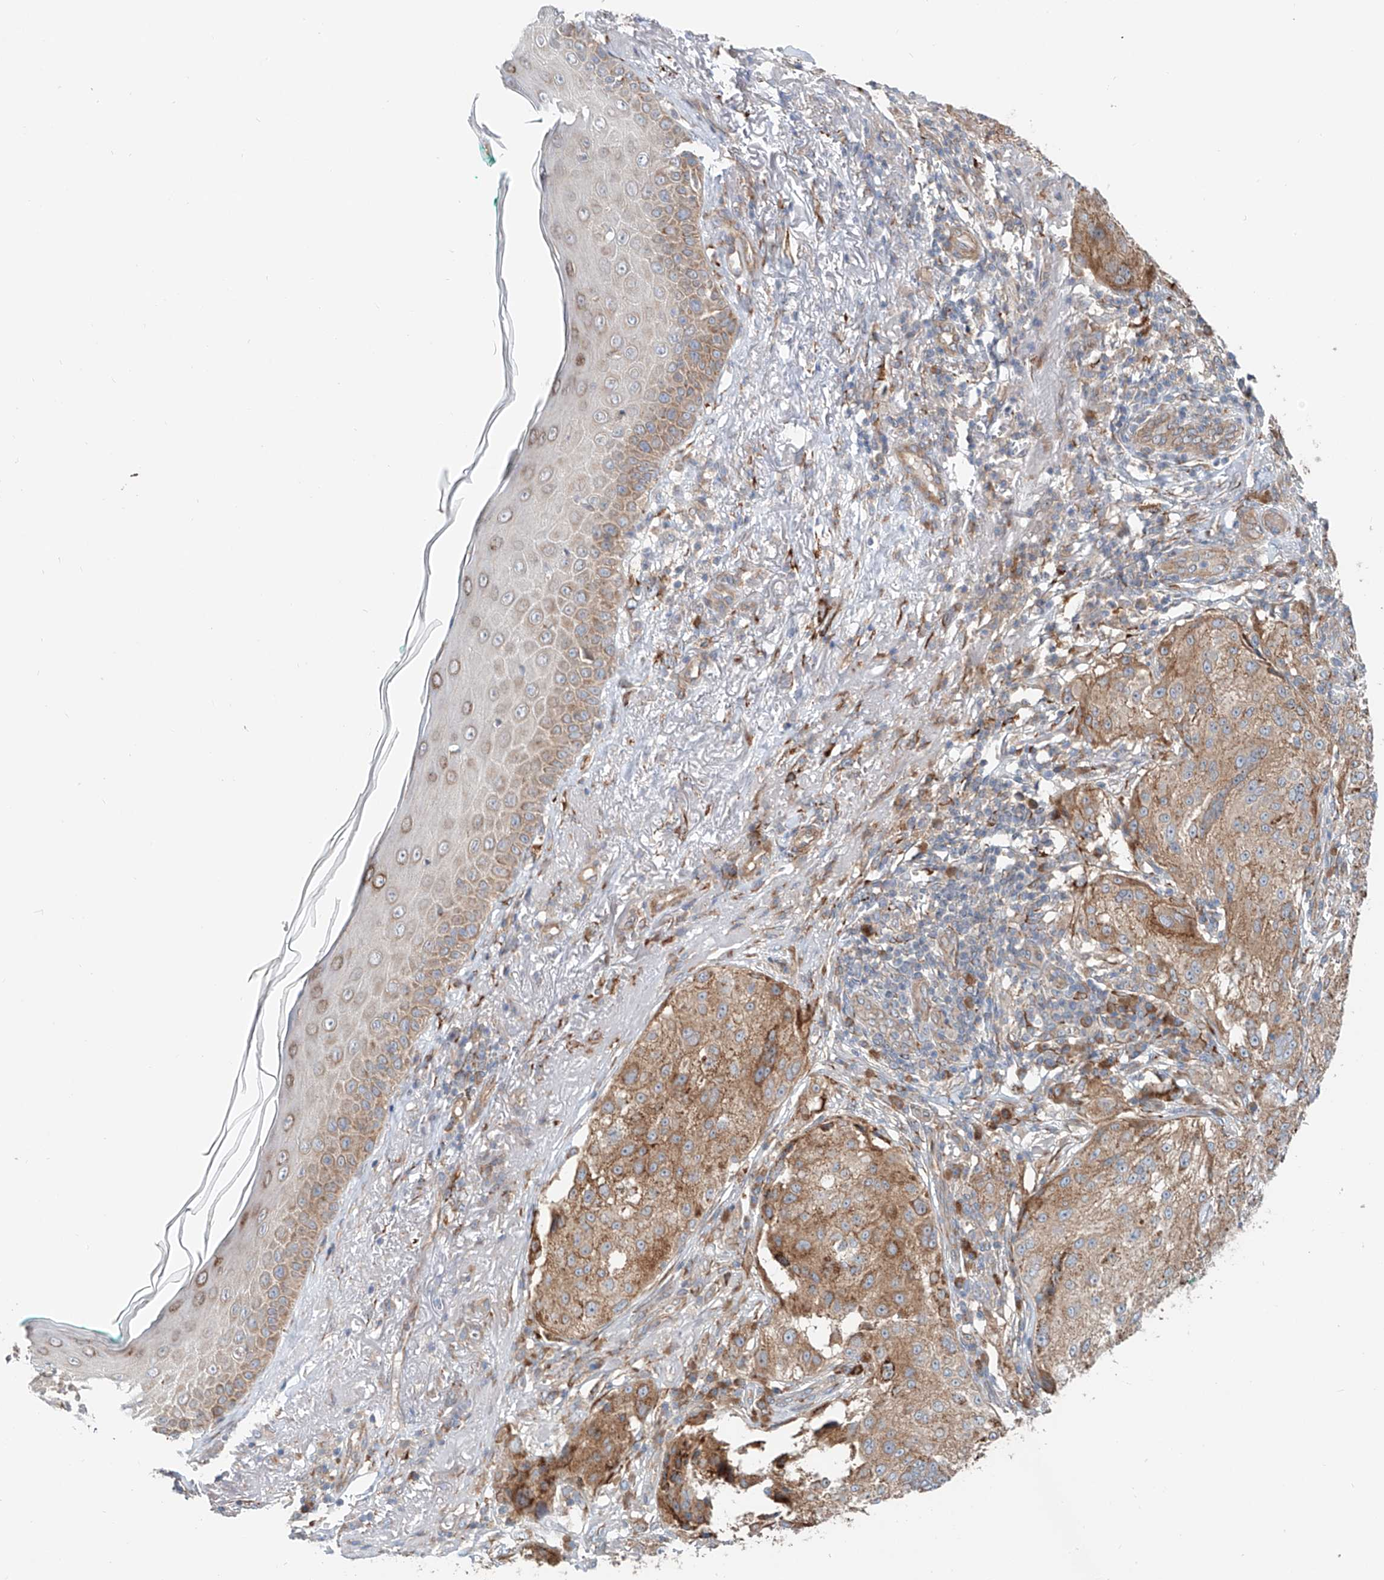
{"staining": {"intensity": "moderate", "quantity": ">75%", "location": "cytoplasmic/membranous"}, "tissue": "melanoma", "cell_type": "Tumor cells", "image_type": "cancer", "snomed": [{"axis": "morphology", "description": "Necrosis, NOS"}, {"axis": "morphology", "description": "Malignant melanoma, NOS"}, {"axis": "topography", "description": "Skin"}], "caption": "The image demonstrates staining of melanoma, revealing moderate cytoplasmic/membranous protein positivity (brown color) within tumor cells.", "gene": "SNAP29", "patient": {"sex": "female", "age": 87}}